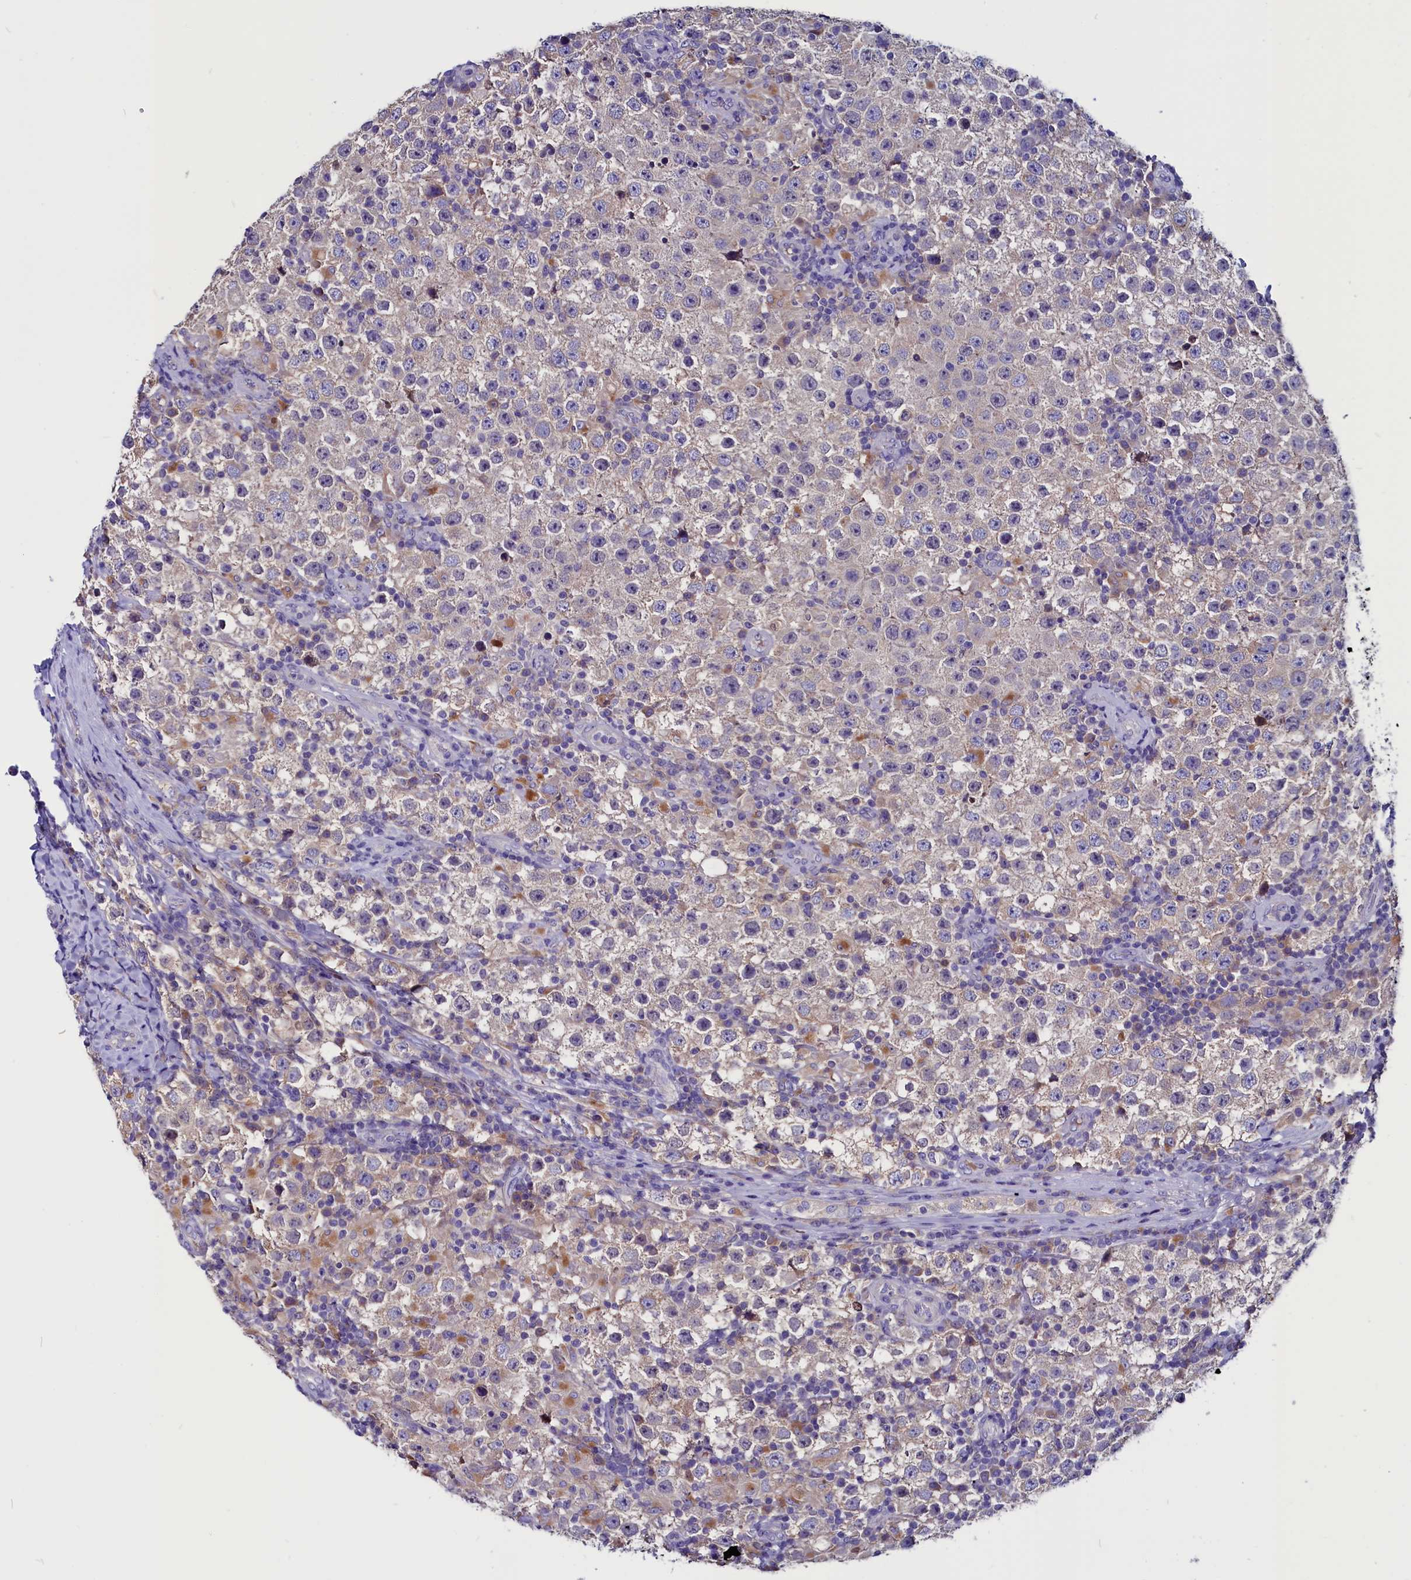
{"staining": {"intensity": "negative", "quantity": "none", "location": "none"}, "tissue": "testis cancer", "cell_type": "Tumor cells", "image_type": "cancer", "snomed": [{"axis": "morphology", "description": "Normal tissue, NOS"}, {"axis": "morphology", "description": "Urothelial carcinoma, High grade"}, {"axis": "morphology", "description": "Seminoma, NOS"}, {"axis": "morphology", "description": "Carcinoma, Embryonal, NOS"}, {"axis": "topography", "description": "Urinary bladder"}, {"axis": "topography", "description": "Testis"}], "caption": "Human high-grade urothelial carcinoma (testis) stained for a protein using immunohistochemistry (IHC) demonstrates no expression in tumor cells.", "gene": "CCBE1", "patient": {"sex": "male", "age": 41}}